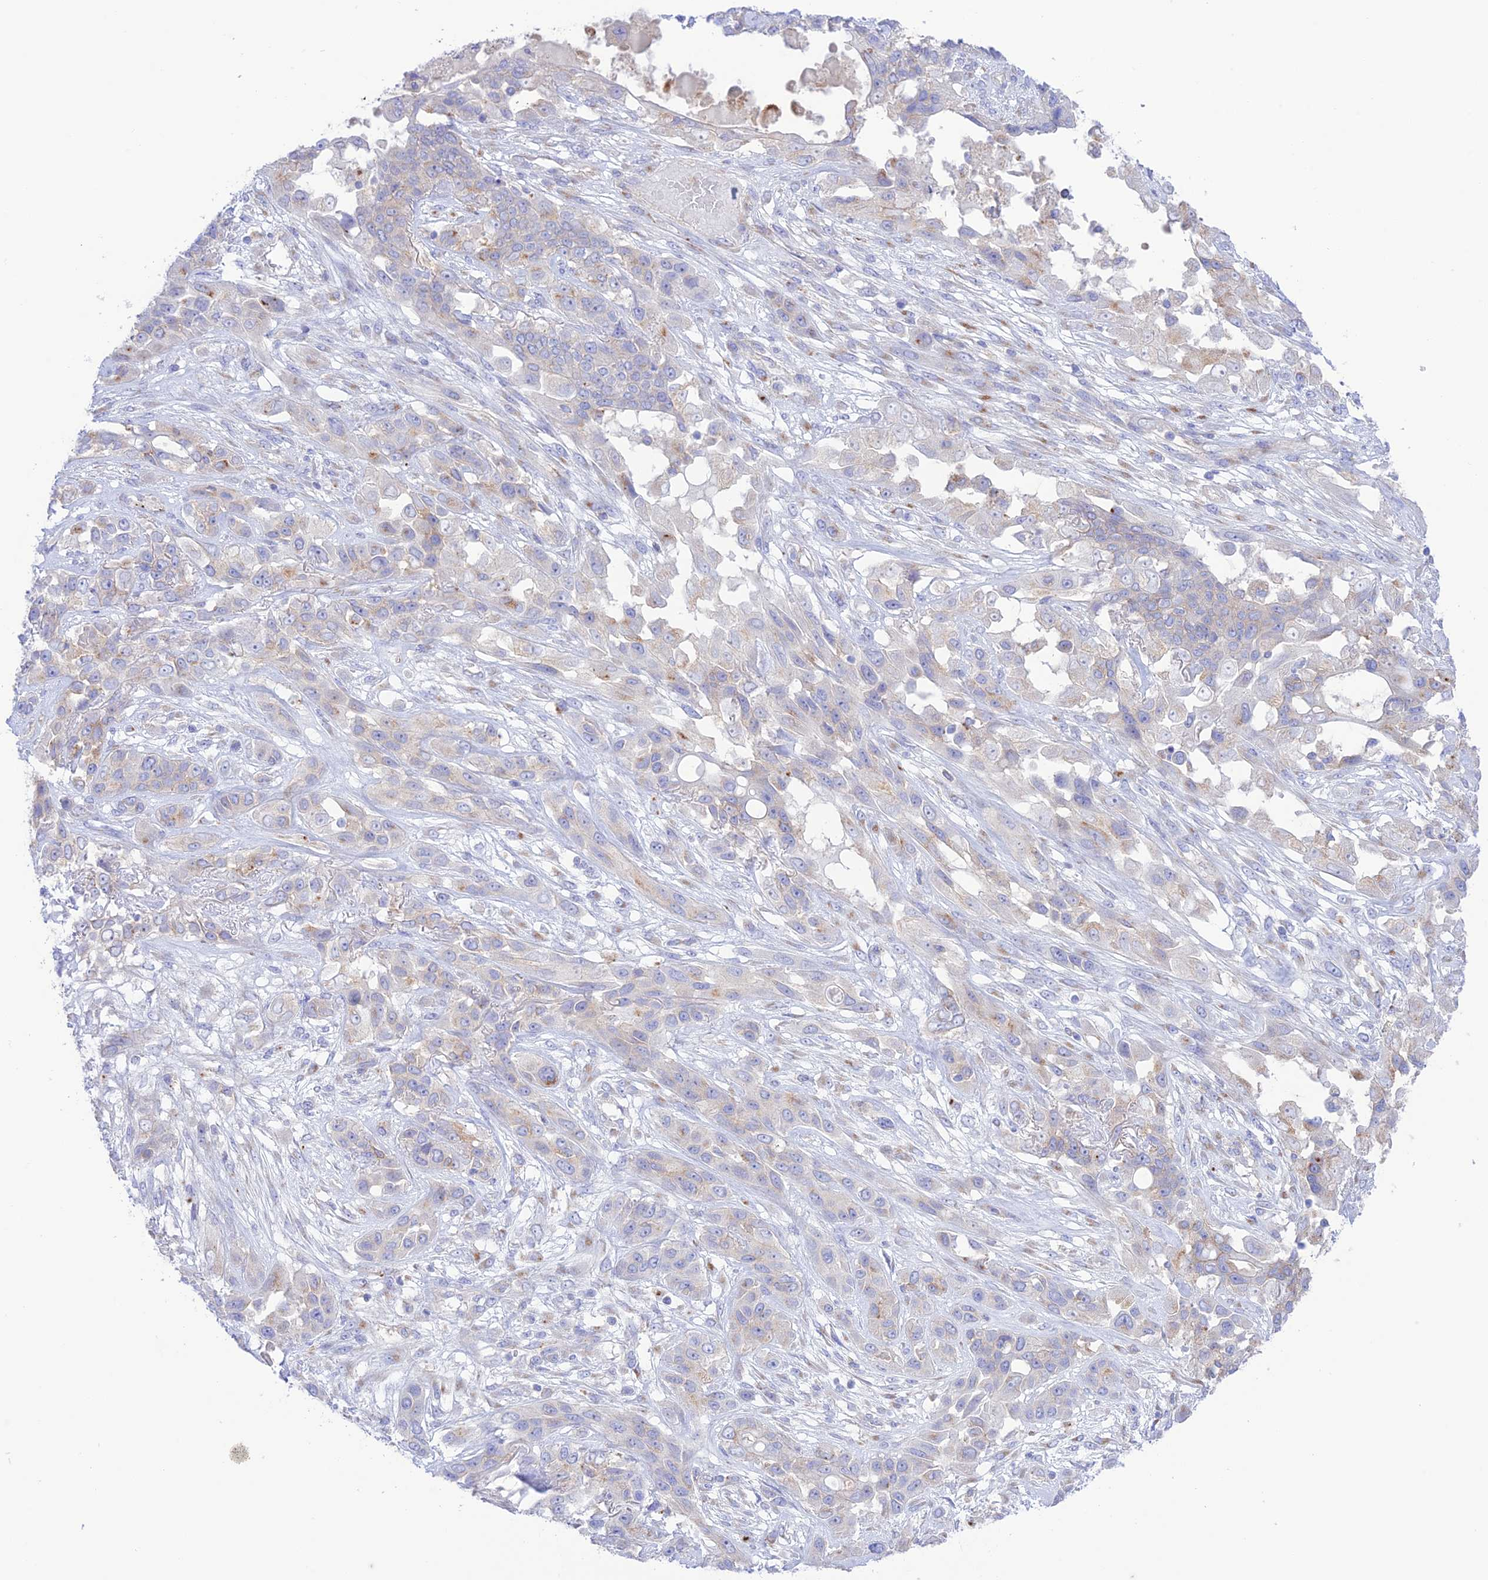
{"staining": {"intensity": "negative", "quantity": "none", "location": "none"}, "tissue": "lung cancer", "cell_type": "Tumor cells", "image_type": "cancer", "snomed": [{"axis": "morphology", "description": "Squamous cell carcinoma, NOS"}, {"axis": "topography", "description": "Lung"}], "caption": "Tumor cells show no significant protein positivity in lung cancer.", "gene": "CHSY3", "patient": {"sex": "female", "age": 70}}